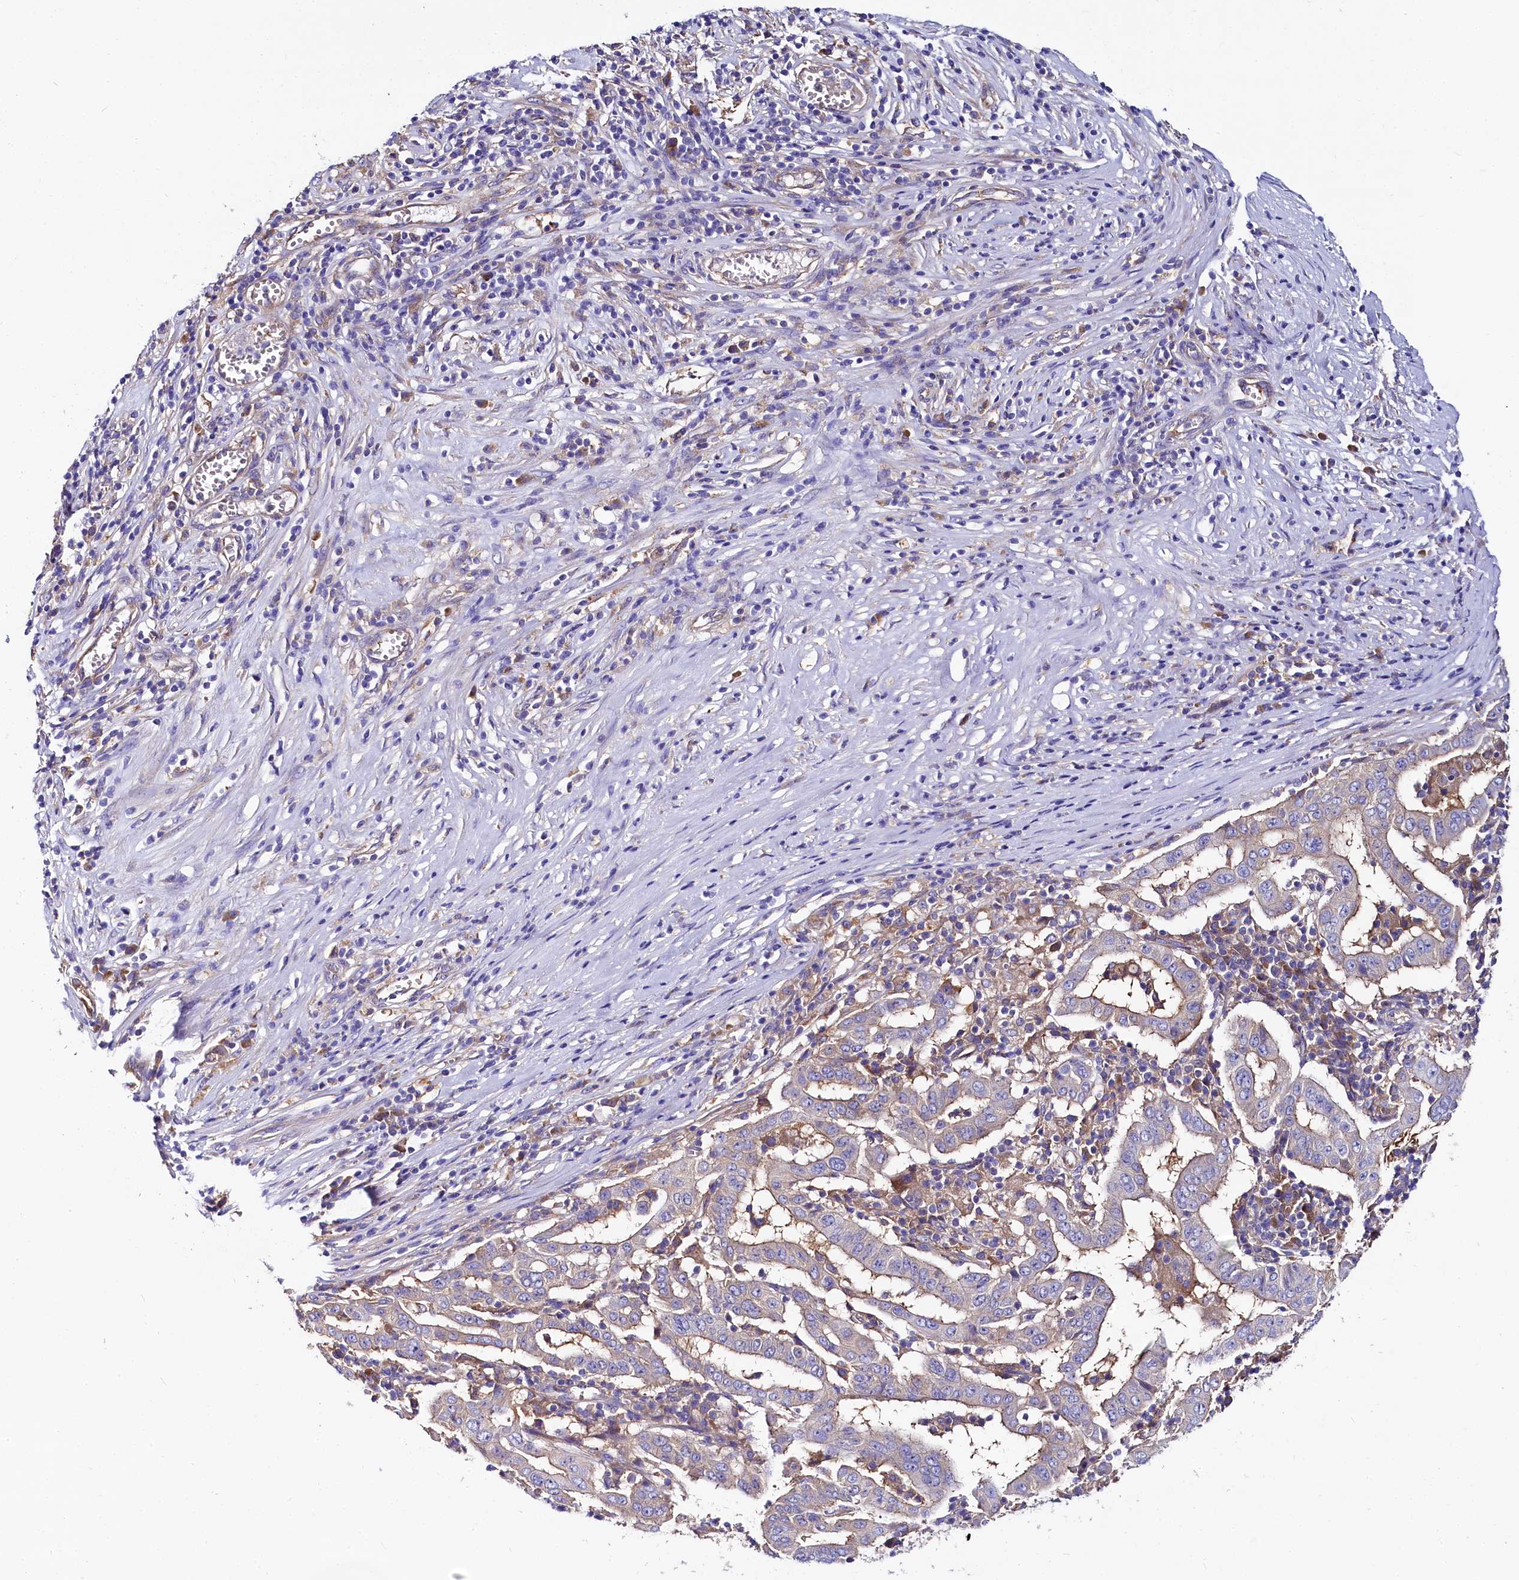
{"staining": {"intensity": "weak", "quantity": "<25%", "location": "cytoplasmic/membranous"}, "tissue": "pancreatic cancer", "cell_type": "Tumor cells", "image_type": "cancer", "snomed": [{"axis": "morphology", "description": "Adenocarcinoma, NOS"}, {"axis": "topography", "description": "Pancreas"}], "caption": "Immunohistochemistry (IHC) image of neoplastic tissue: pancreatic cancer (adenocarcinoma) stained with DAB exhibits no significant protein positivity in tumor cells.", "gene": "QARS1", "patient": {"sex": "male", "age": 63}}